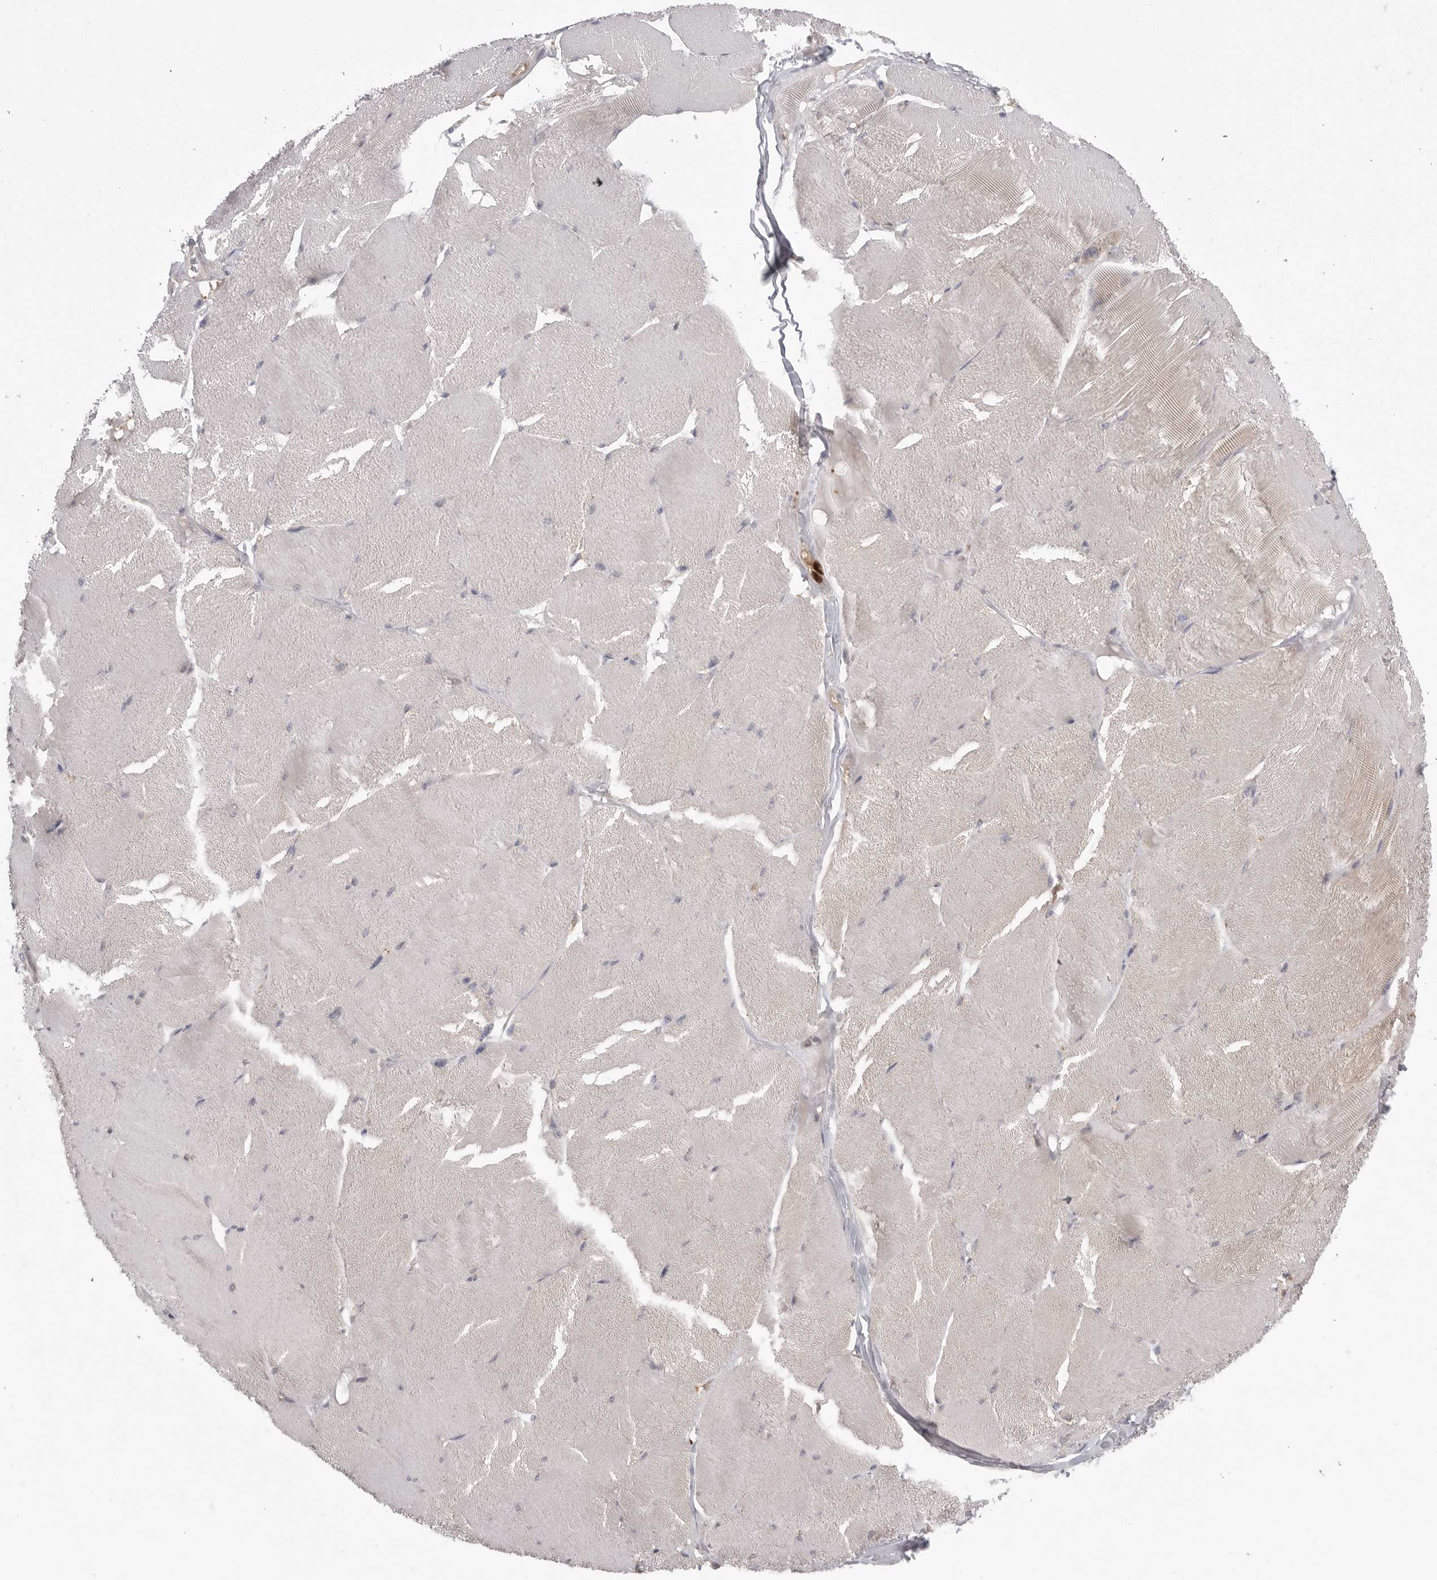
{"staining": {"intensity": "weak", "quantity": "<25%", "location": "cytoplasmic/membranous"}, "tissue": "skeletal muscle", "cell_type": "Myocytes", "image_type": "normal", "snomed": [{"axis": "morphology", "description": "Normal tissue, NOS"}, {"axis": "topography", "description": "Skin"}, {"axis": "topography", "description": "Skeletal muscle"}], "caption": "An IHC photomicrograph of normal skeletal muscle is shown. There is no staining in myocytes of skeletal muscle. Brightfield microscopy of IHC stained with DAB (brown) and hematoxylin (blue), captured at high magnification.", "gene": "TOP2A", "patient": {"sex": "male", "age": 83}}